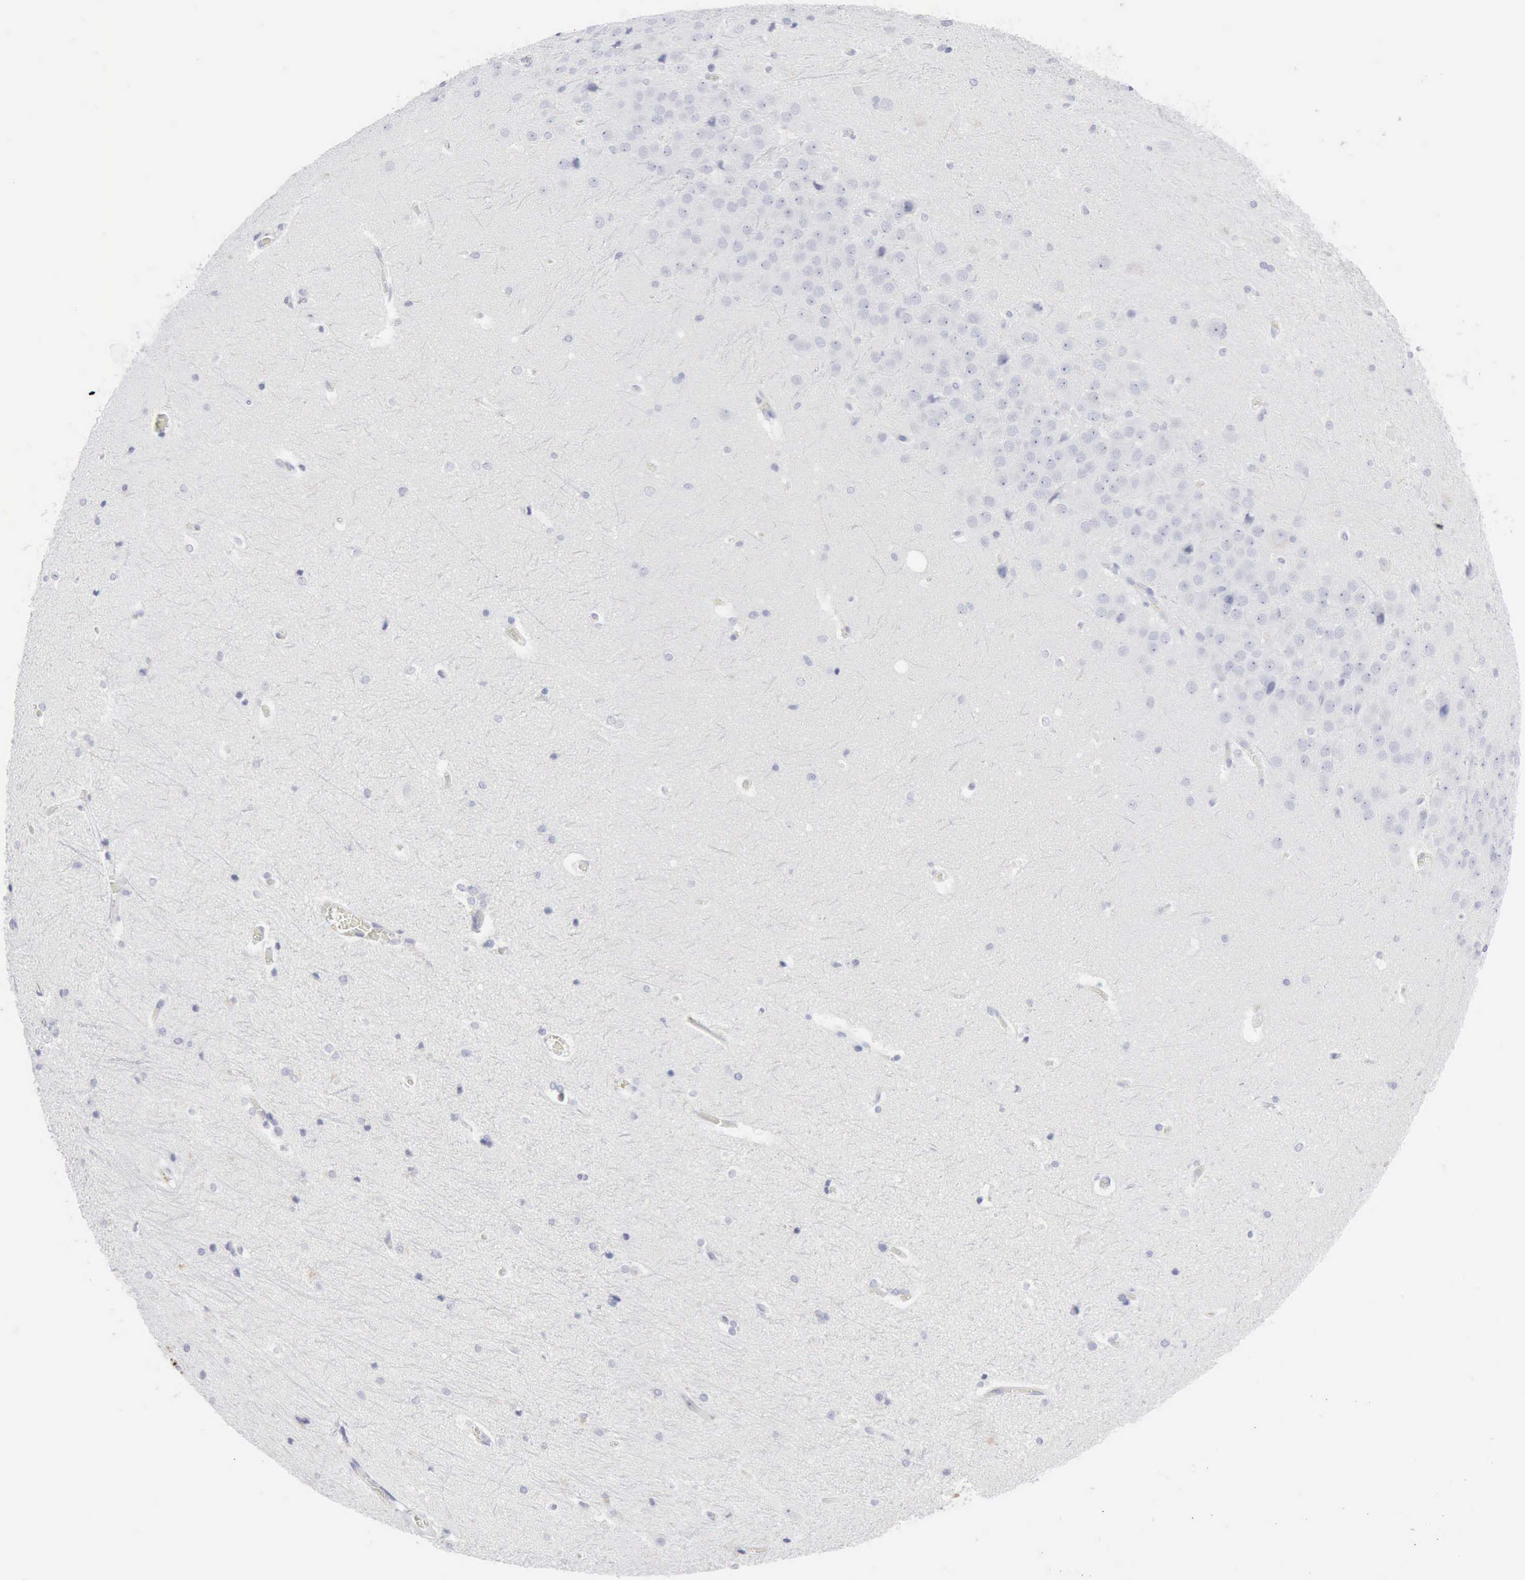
{"staining": {"intensity": "negative", "quantity": "none", "location": "none"}, "tissue": "hippocampus", "cell_type": "Glial cells", "image_type": "normal", "snomed": [{"axis": "morphology", "description": "Normal tissue, NOS"}, {"axis": "topography", "description": "Hippocampus"}], "caption": "IHC of normal human hippocampus shows no staining in glial cells. Nuclei are stained in blue.", "gene": "CMA1", "patient": {"sex": "female", "age": 19}}